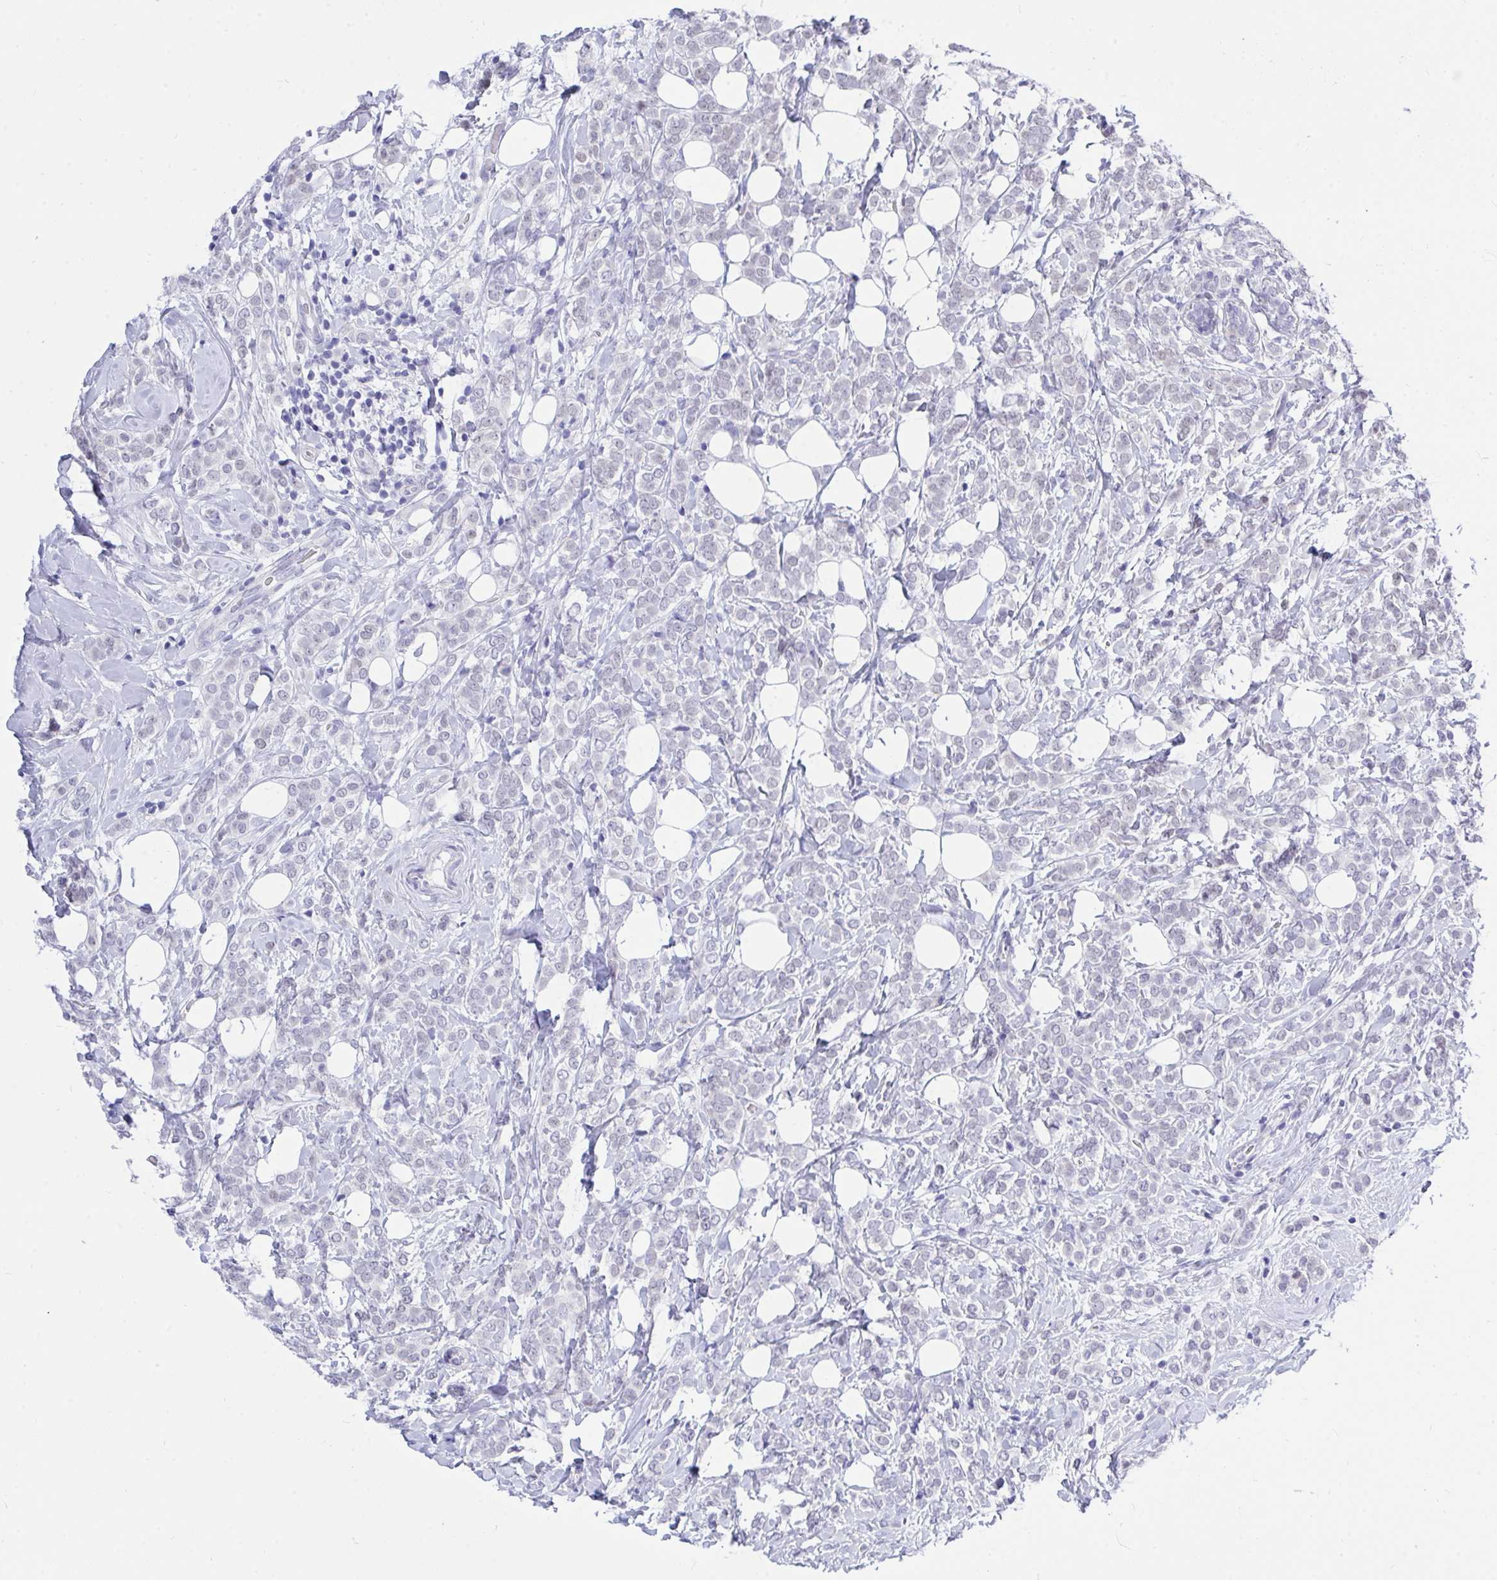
{"staining": {"intensity": "negative", "quantity": "none", "location": "none"}, "tissue": "breast cancer", "cell_type": "Tumor cells", "image_type": "cancer", "snomed": [{"axis": "morphology", "description": "Lobular carcinoma"}, {"axis": "topography", "description": "Breast"}], "caption": "IHC photomicrograph of breast cancer (lobular carcinoma) stained for a protein (brown), which reveals no expression in tumor cells.", "gene": "THOP1", "patient": {"sex": "female", "age": 49}}